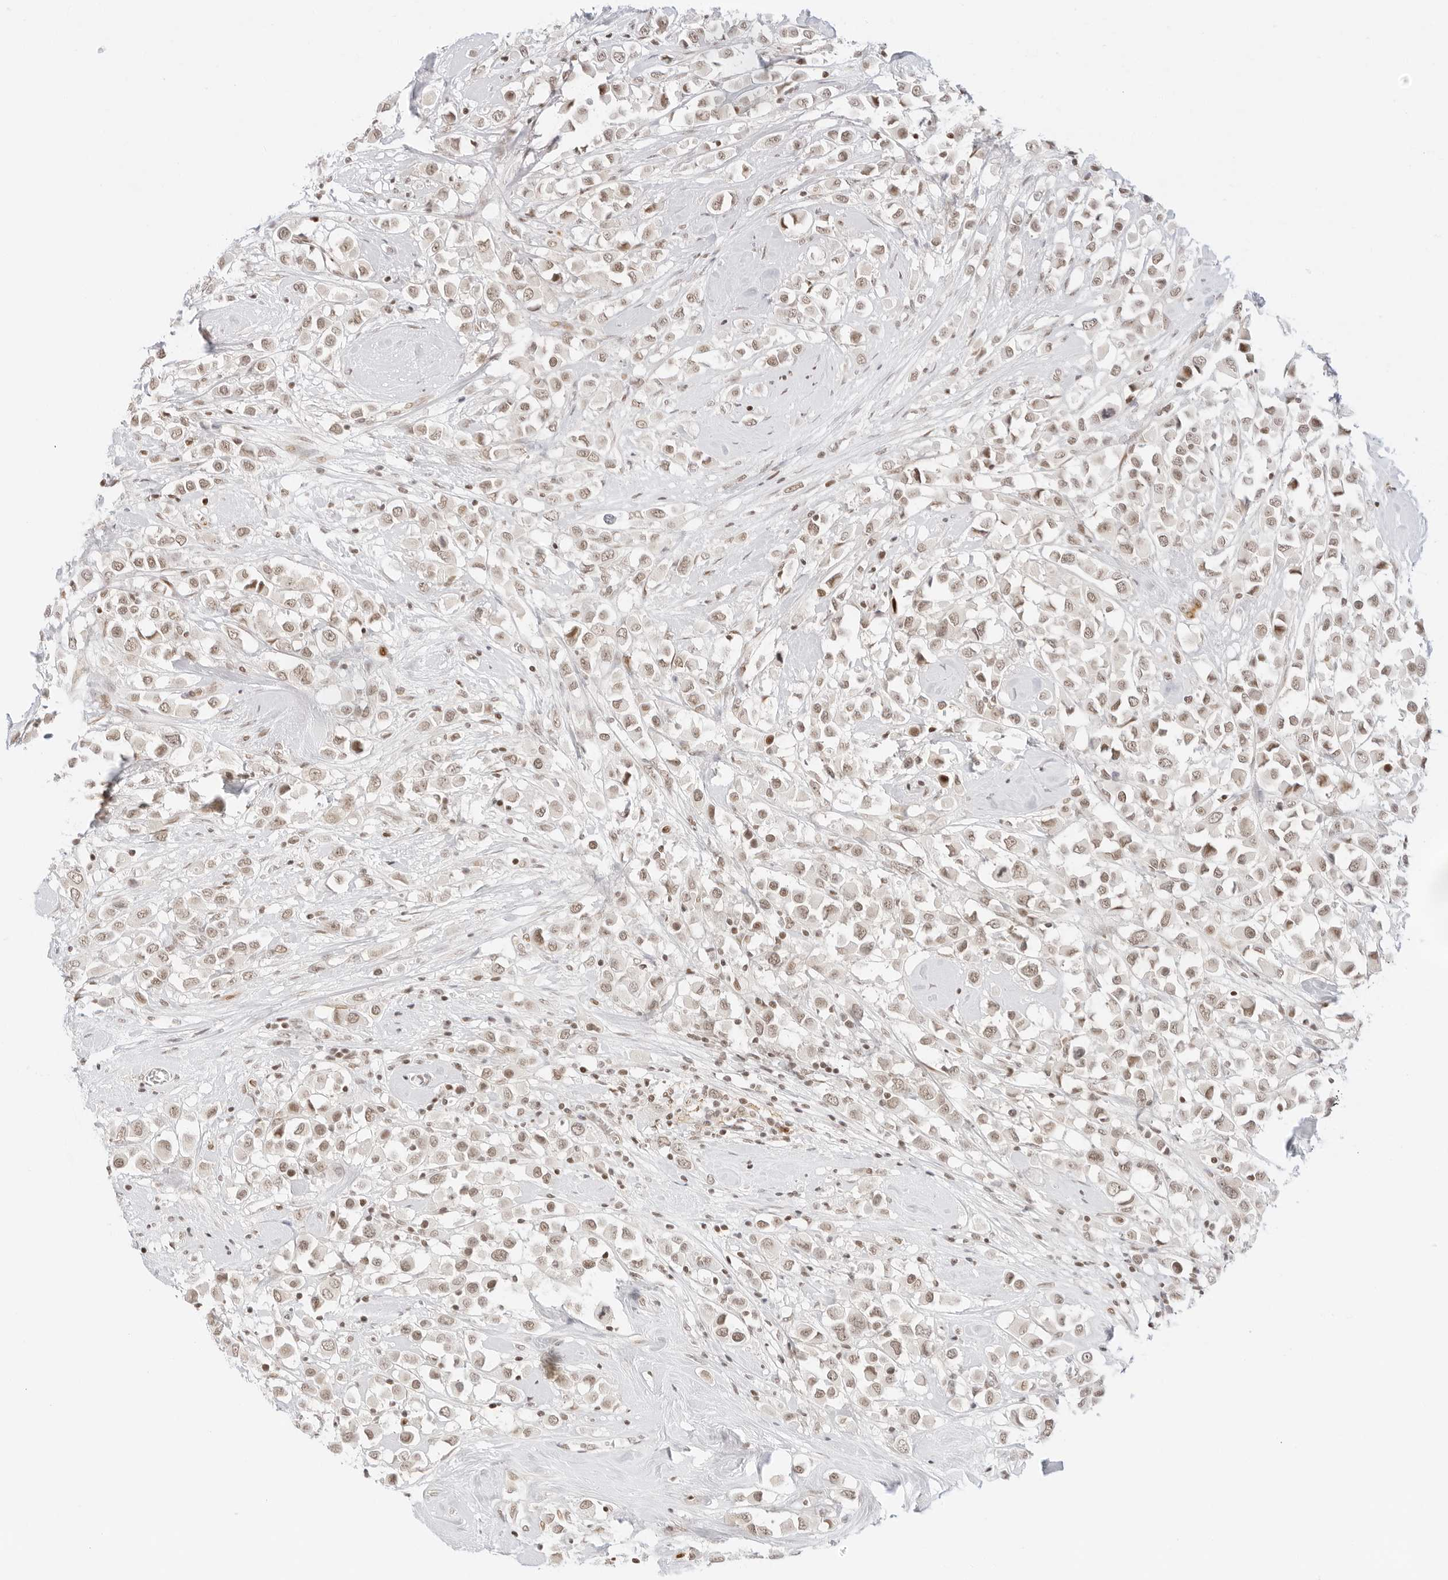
{"staining": {"intensity": "weak", "quantity": "25%-75%", "location": "nuclear"}, "tissue": "breast cancer", "cell_type": "Tumor cells", "image_type": "cancer", "snomed": [{"axis": "morphology", "description": "Duct carcinoma"}, {"axis": "topography", "description": "Breast"}], "caption": "A brown stain labels weak nuclear staining of a protein in breast cancer tumor cells.", "gene": "GNAS", "patient": {"sex": "female", "age": 61}}